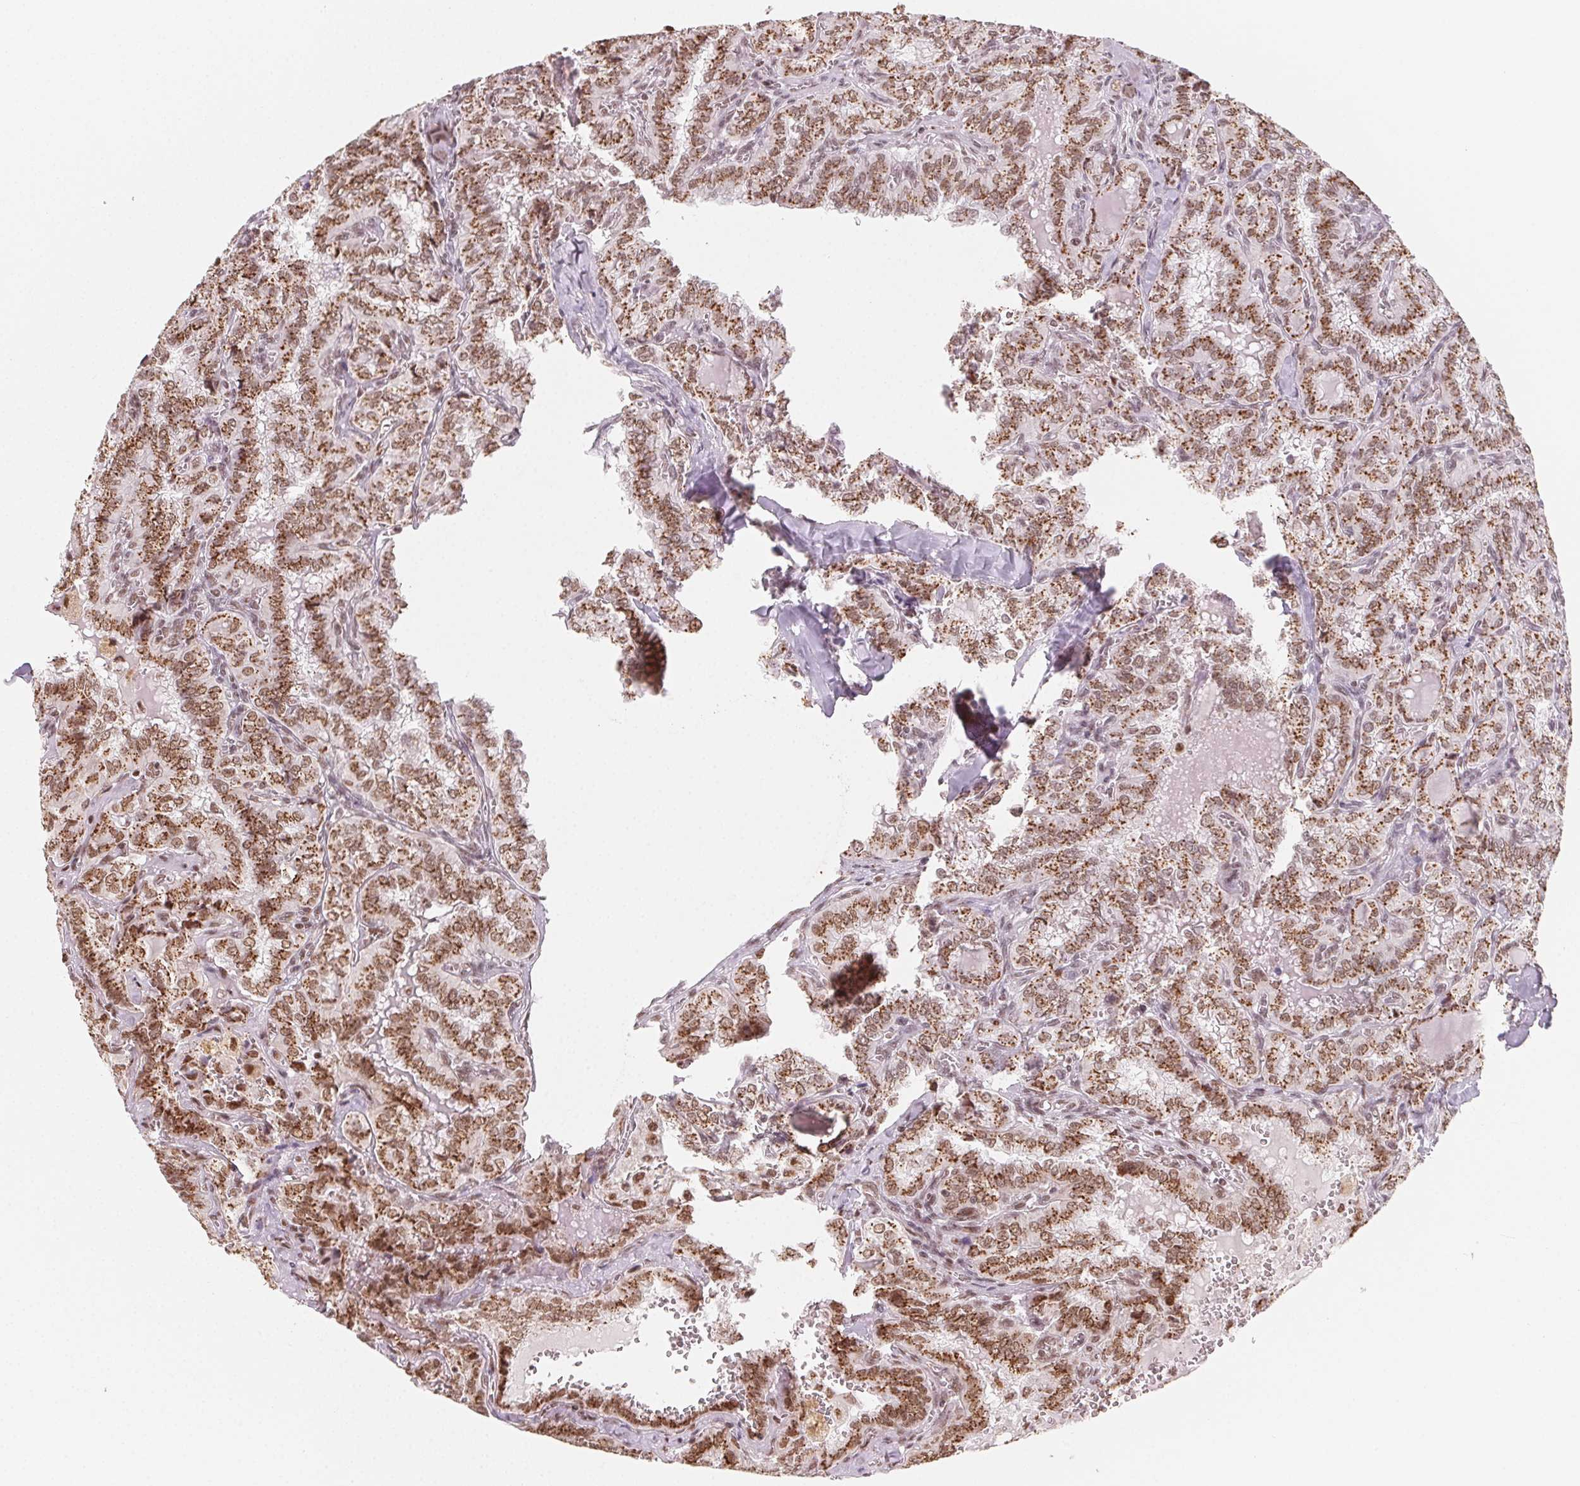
{"staining": {"intensity": "moderate", "quantity": ">75%", "location": "cytoplasmic/membranous,nuclear"}, "tissue": "thyroid cancer", "cell_type": "Tumor cells", "image_type": "cancer", "snomed": [{"axis": "morphology", "description": "Papillary adenocarcinoma, NOS"}, {"axis": "topography", "description": "Thyroid gland"}], "caption": "Protein staining of thyroid papillary adenocarcinoma tissue demonstrates moderate cytoplasmic/membranous and nuclear expression in about >75% of tumor cells.", "gene": "TOPORS", "patient": {"sex": "female", "age": 41}}